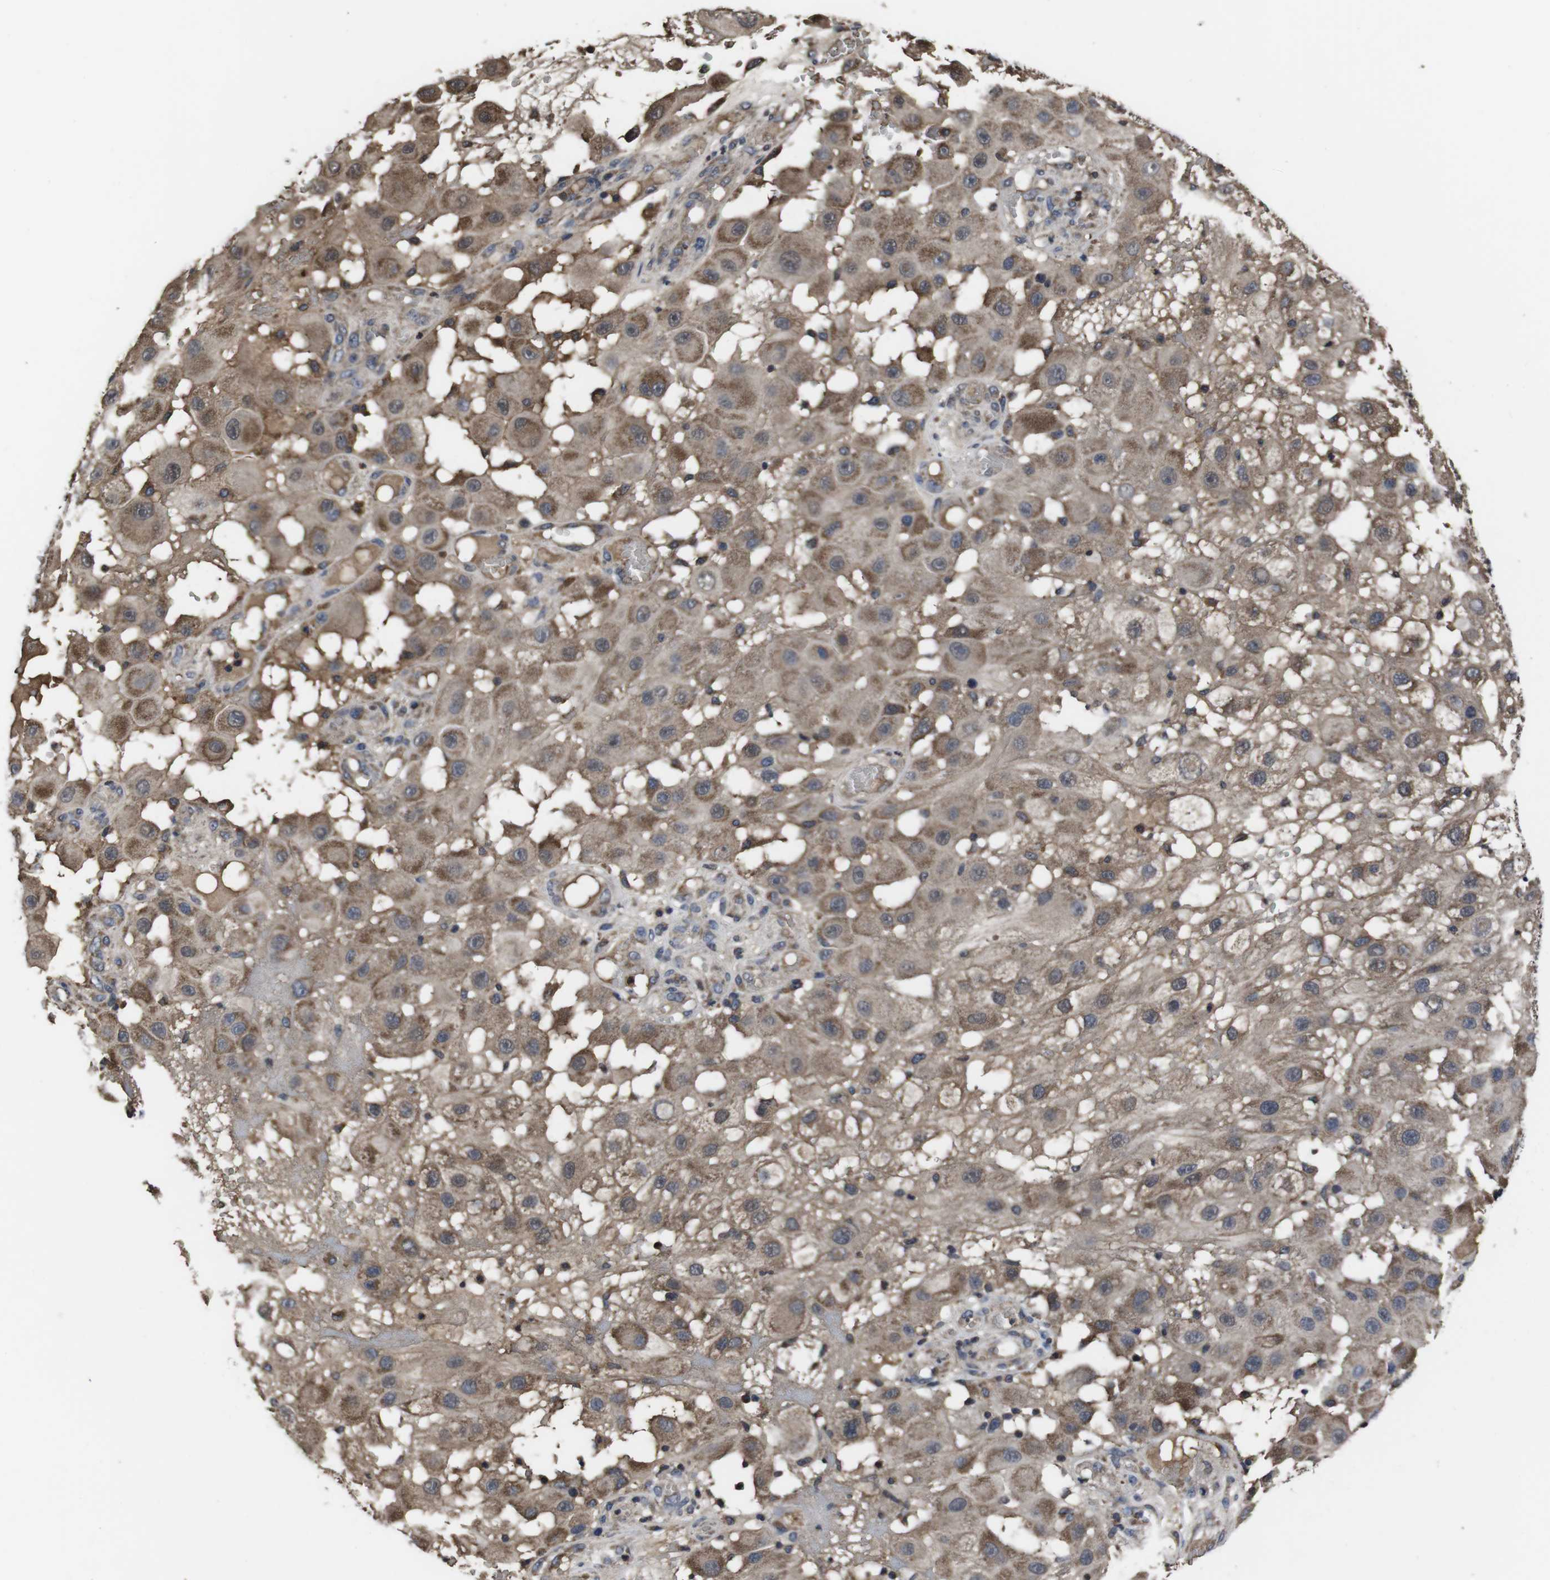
{"staining": {"intensity": "moderate", "quantity": ">75%", "location": "cytoplasmic/membranous"}, "tissue": "melanoma", "cell_type": "Tumor cells", "image_type": "cancer", "snomed": [{"axis": "morphology", "description": "Malignant melanoma, NOS"}, {"axis": "topography", "description": "Skin"}], "caption": "Moderate cytoplasmic/membranous positivity for a protein is appreciated in approximately >75% of tumor cells of malignant melanoma using IHC.", "gene": "CXCL11", "patient": {"sex": "female", "age": 81}}